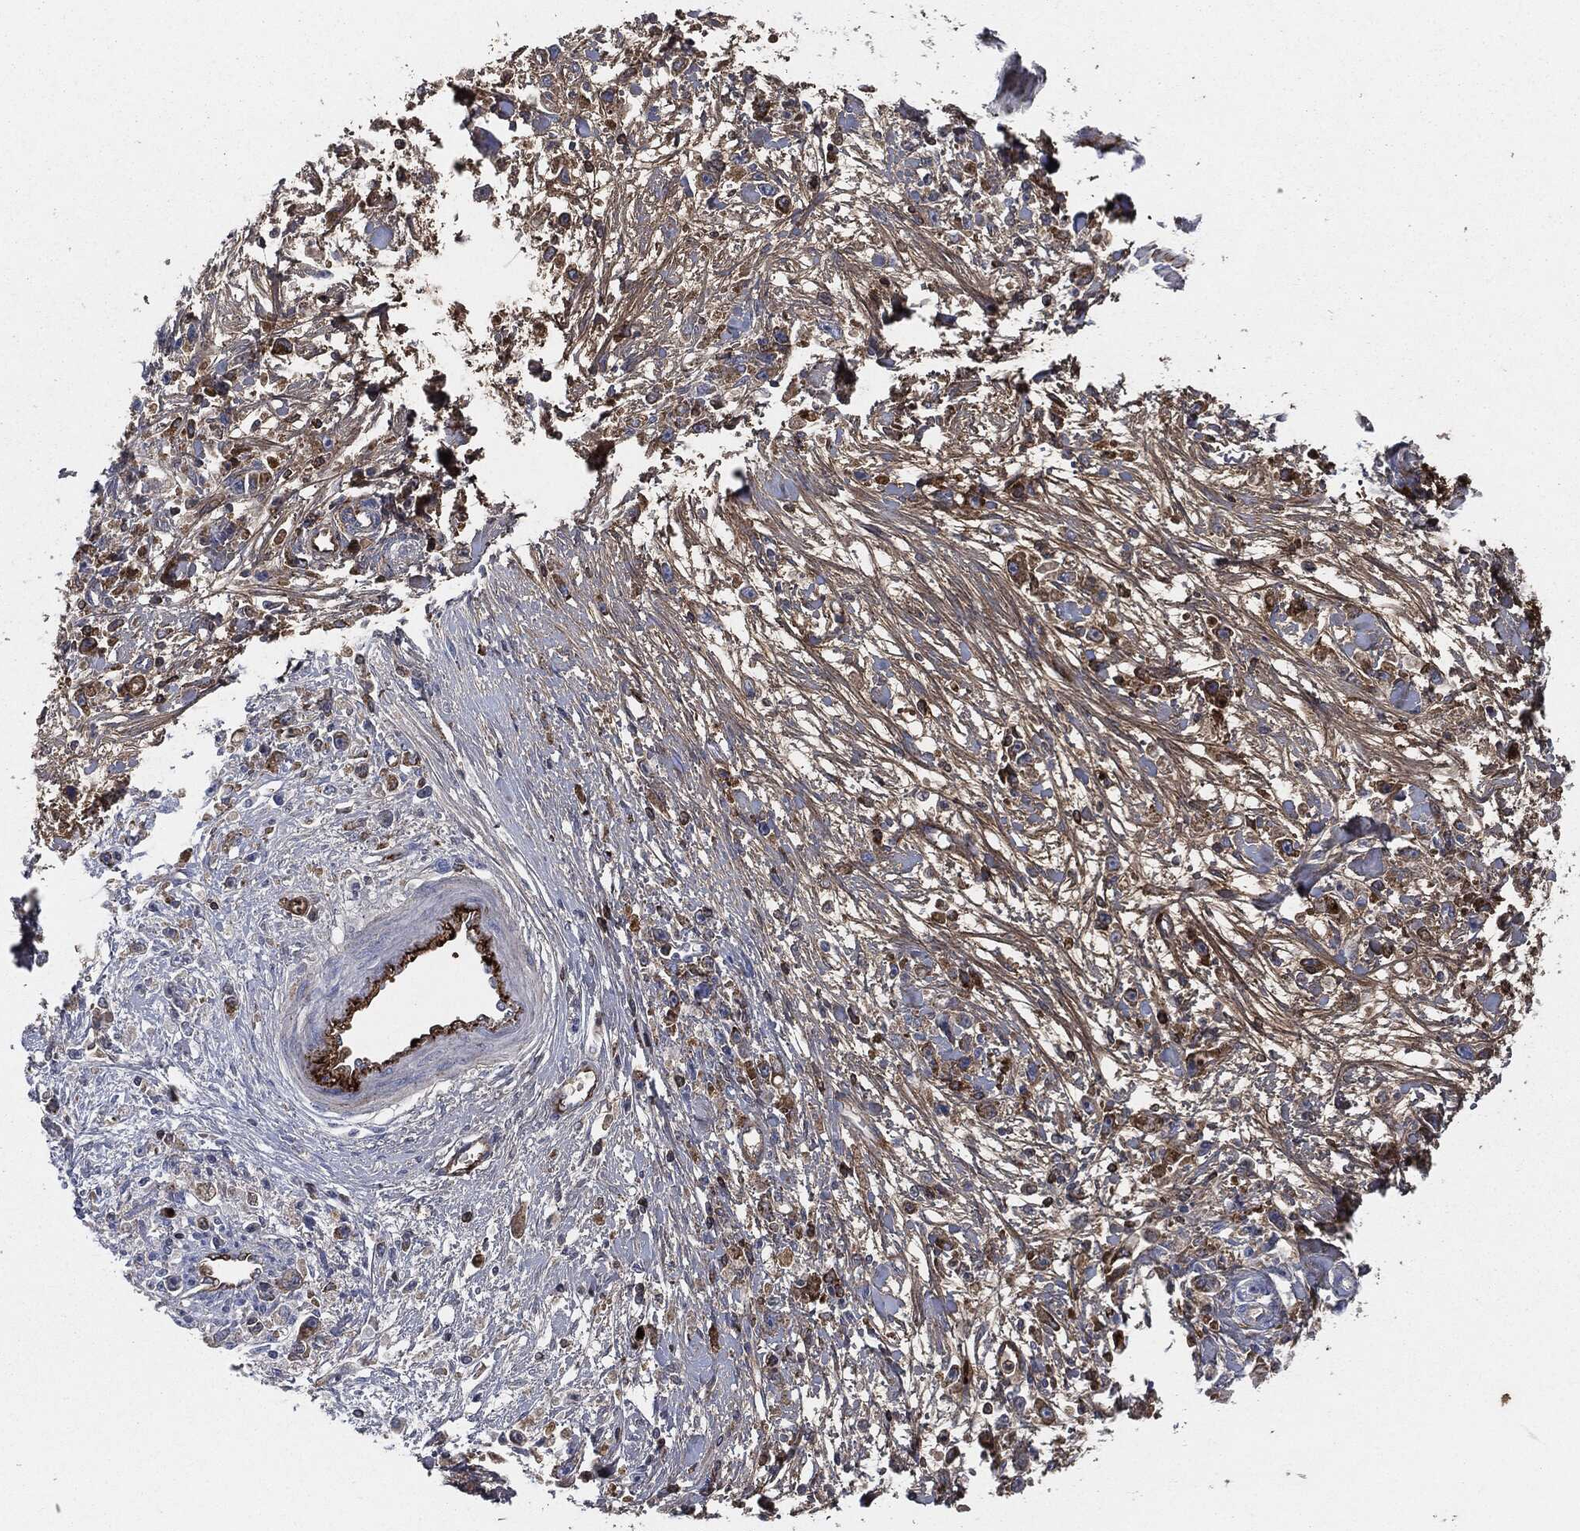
{"staining": {"intensity": "strong", "quantity": "<25%", "location": "cytoplasmic/membranous"}, "tissue": "stomach cancer", "cell_type": "Tumor cells", "image_type": "cancer", "snomed": [{"axis": "morphology", "description": "Adenocarcinoma, NOS"}, {"axis": "topography", "description": "Stomach"}], "caption": "Tumor cells reveal medium levels of strong cytoplasmic/membranous positivity in about <25% of cells in human stomach cancer (adenocarcinoma). The staining was performed using DAB (3,3'-diaminobenzidine), with brown indicating positive protein expression. Nuclei are stained blue with hematoxylin.", "gene": "APOB", "patient": {"sex": "female", "age": 59}}